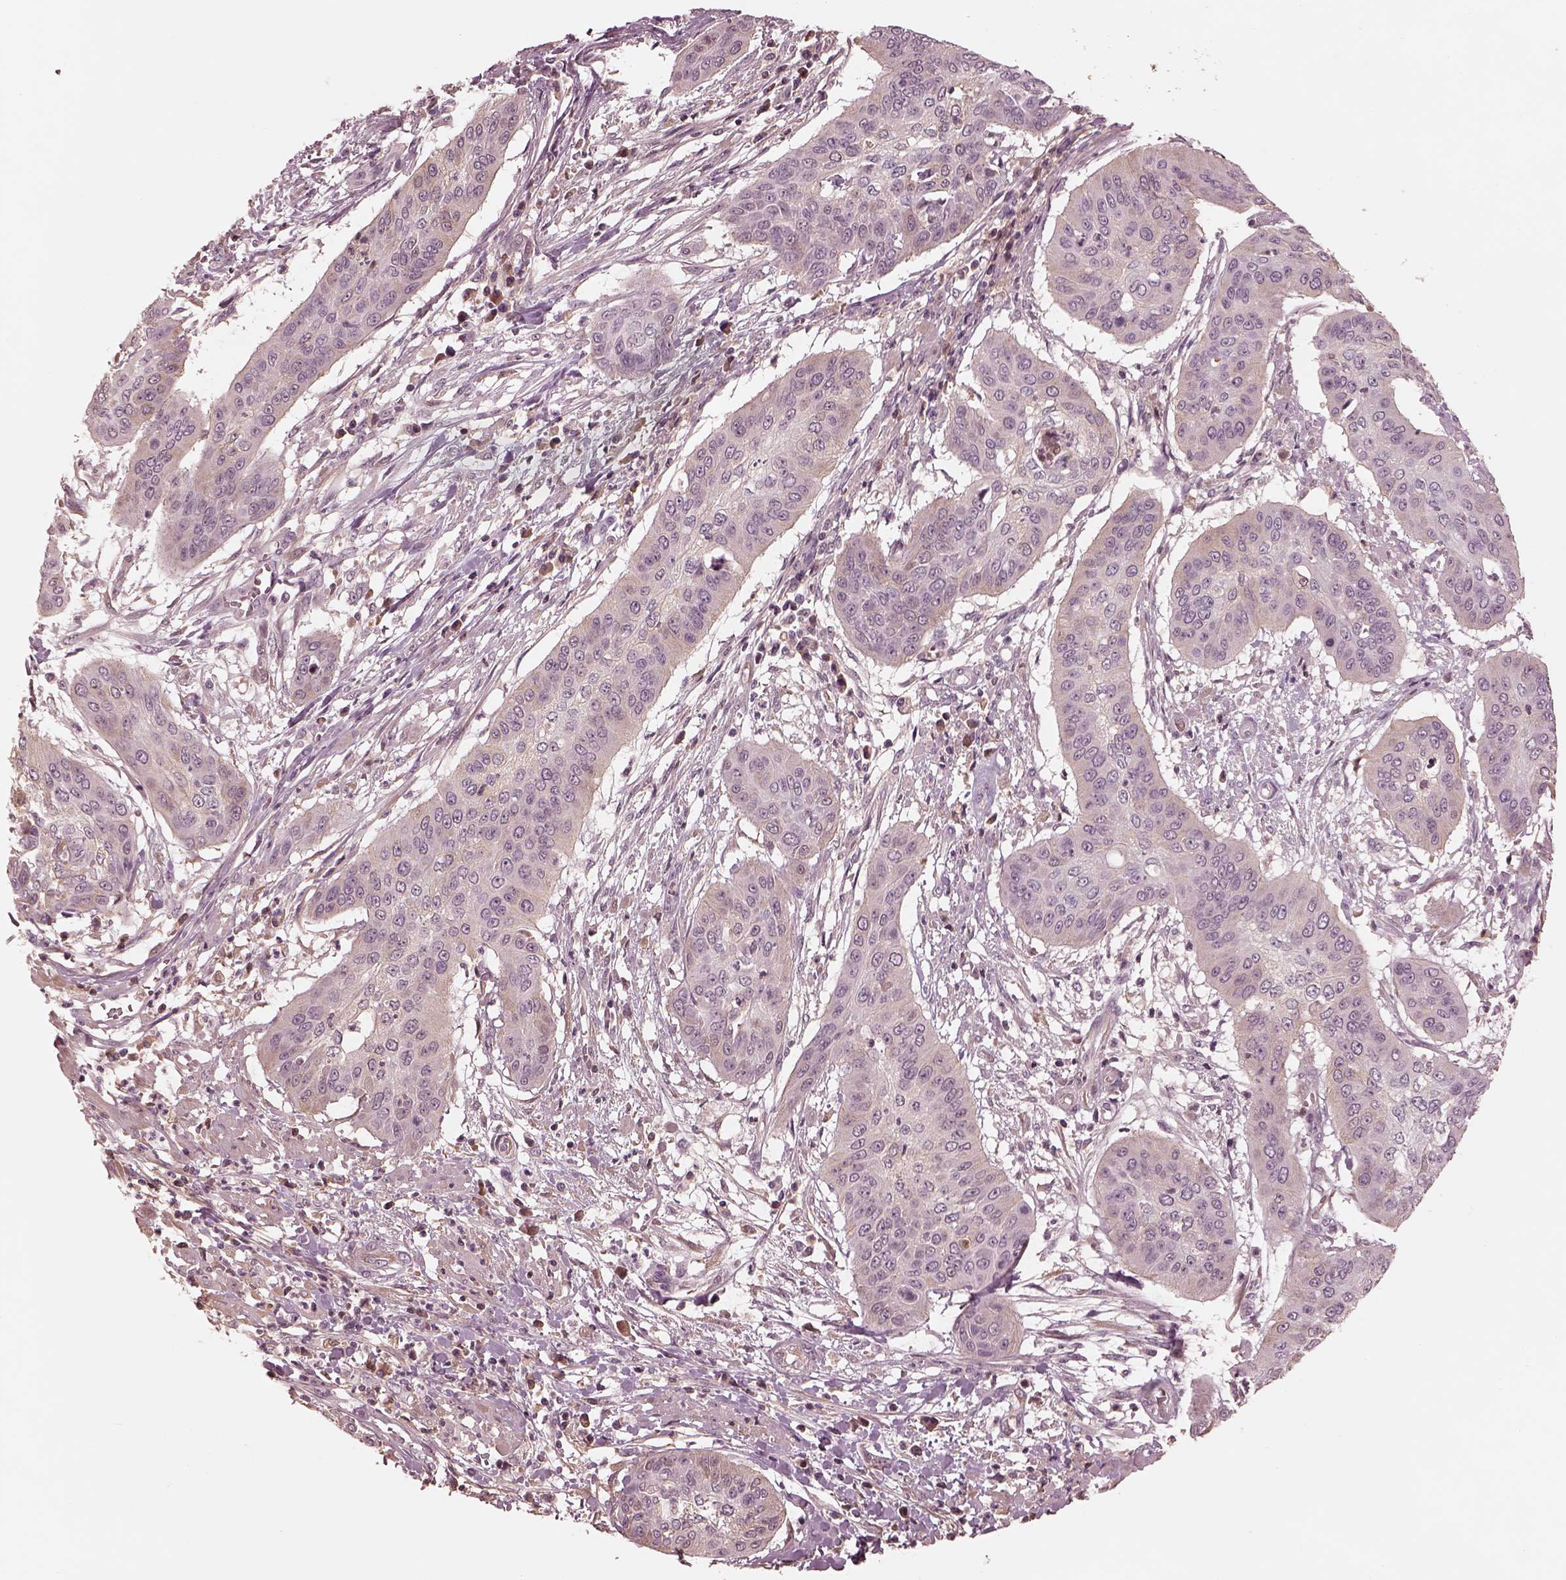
{"staining": {"intensity": "negative", "quantity": "none", "location": "none"}, "tissue": "cervical cancer", "cell_type": "Tumor cells", "image_type": "cancer", "snomed": [{"axis": "morphology", "description": "Squamous cell carcinoma, NOS"}, {"axis": "topography", "description": "Cervix"}], "caption": "This is an IHC image of human cervical squamous cell carcinoma. There is no positivity in tumor cells.", "gene": "TF", "patient": {"sex": "female", "age": 39}}